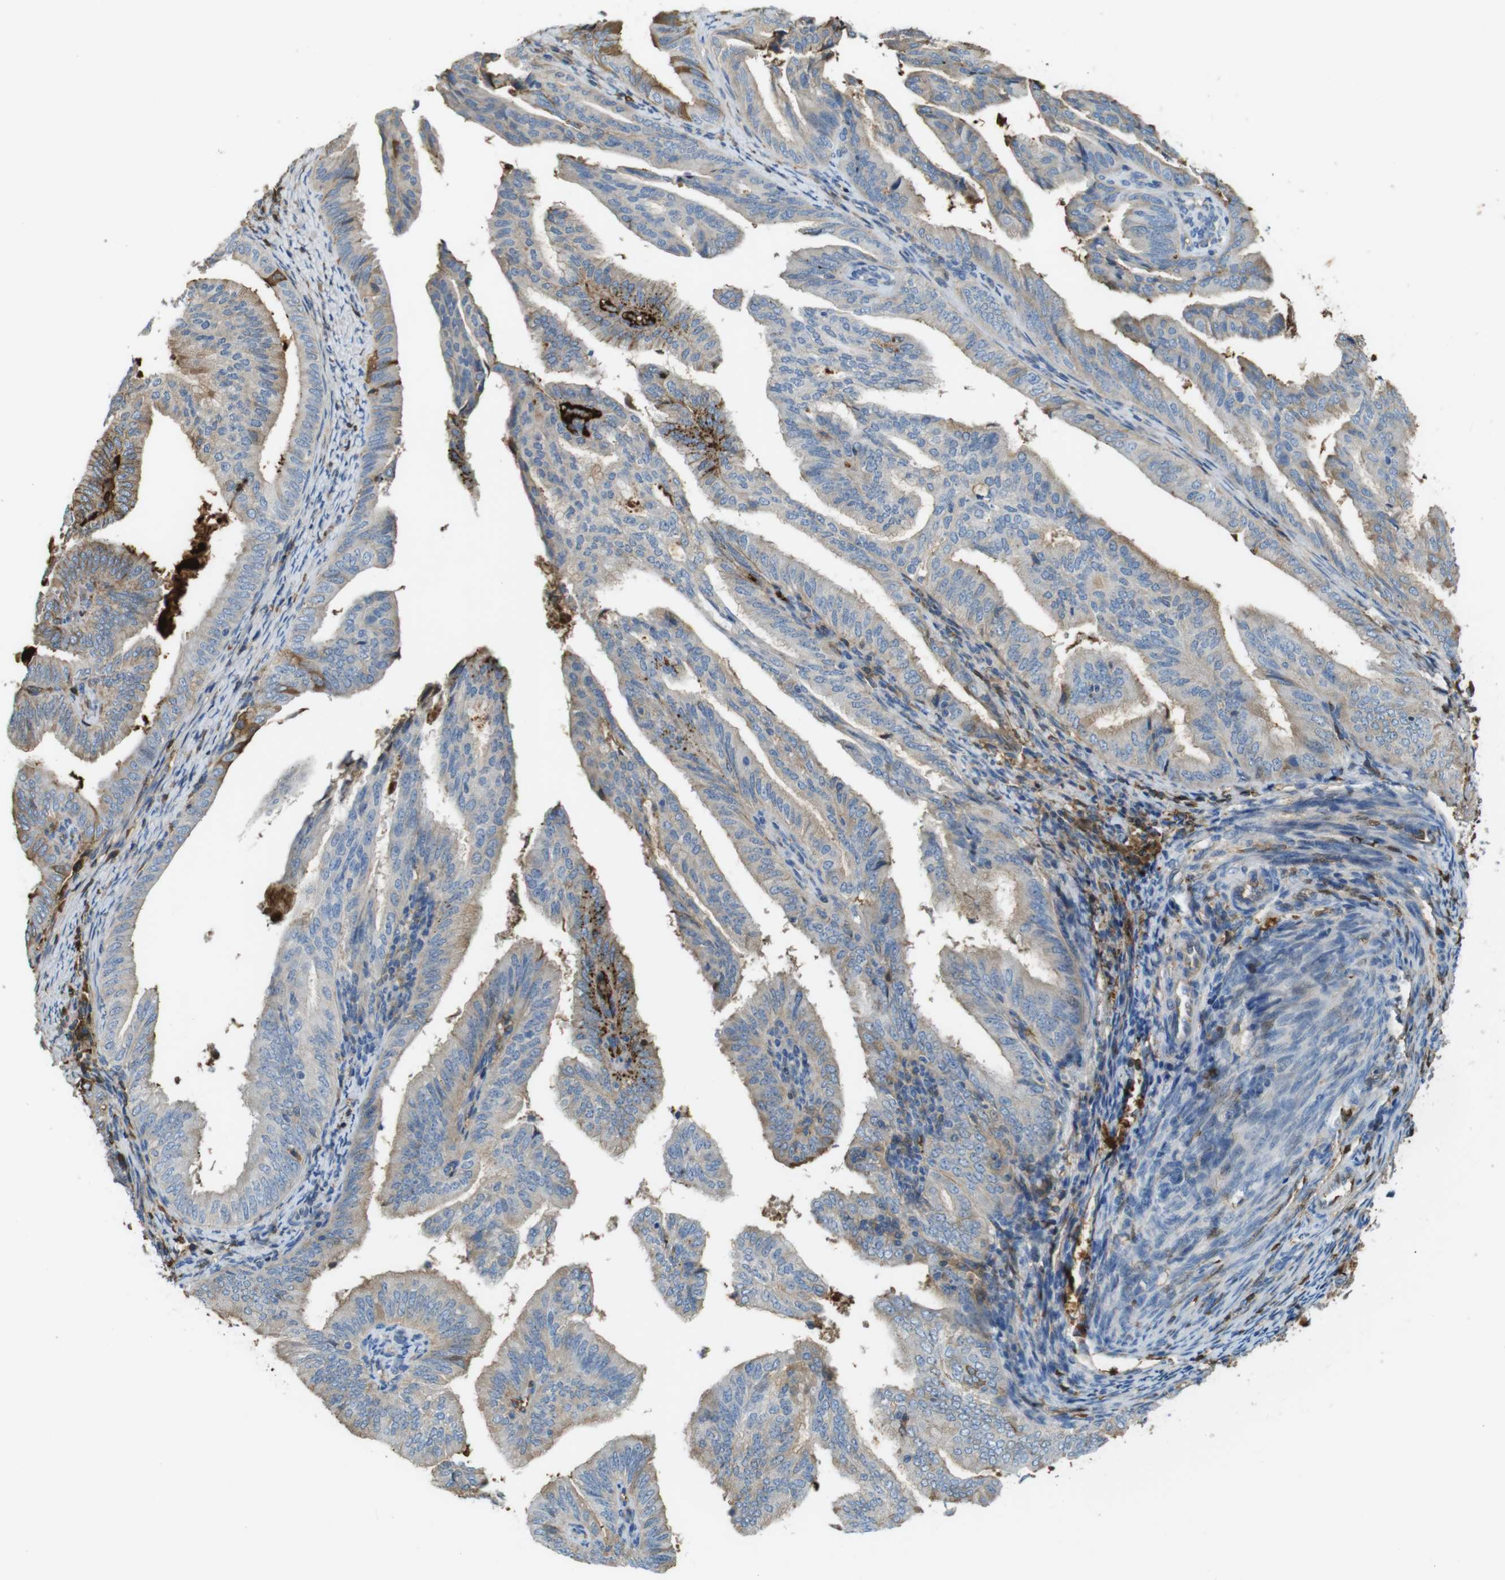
{"staining": {"intensity": "moderate", "quantity": "<25%", "location": "cytoplasmic/membranous"}, "tissue": "endometrial cancer", "cell_type": "Tumor cells", "image_type": "cancer", "snomed": [{"axis": "morphology", "description": "Adenocarcinoma, NOS"}, {"axis": "topography", "description": "Endometrium"}], "caption": "This is a photomicrograph of immunohistochemistry (IHC) staining of adenocarcinoma (endometrial), which shows moderate staining in the cytoplasmic/membranous of tumor cells.", "gene": "LTBP4", "patient": {"sex": "female", "age": 58}}